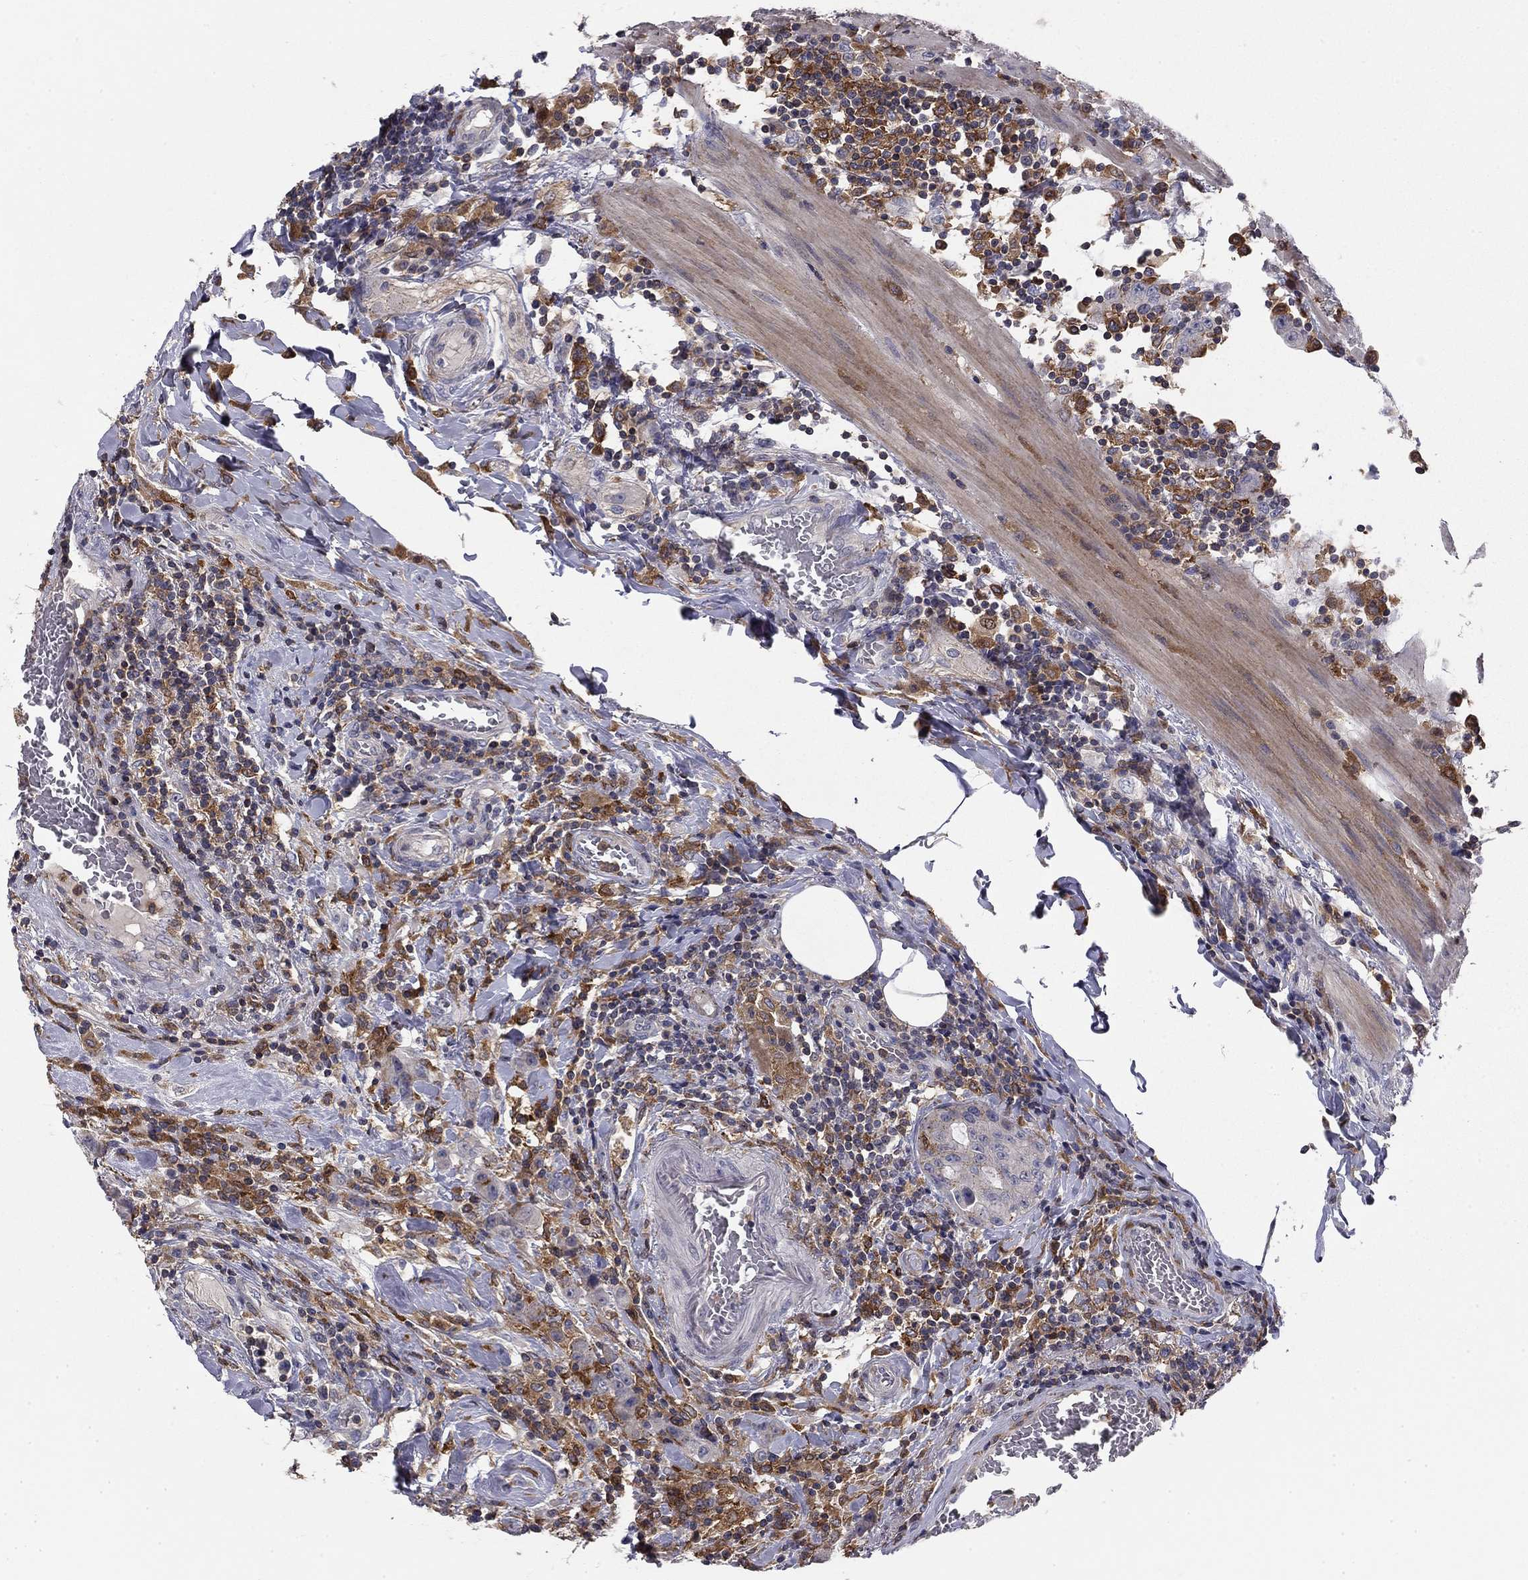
{"staining": {"intensity": "negative", "quantity": "none", "location": "none"}, "tissue": "colorectal cancer", "cell_type": "Tumor cells", "image_type": "cancer", "snomed": [{"axis": "morphology", "description": "Adenocarcinoma, NOS"}, {"axis": "topography", "description": "Colon"}], "caption": "The immunohistochemistry micrograph has no significant staining in tumor cells of colorectal cancer (adenocarcinoma) tissue.", "gene": "PLCB2", "patient": {"sex": "female", "age": 48}}